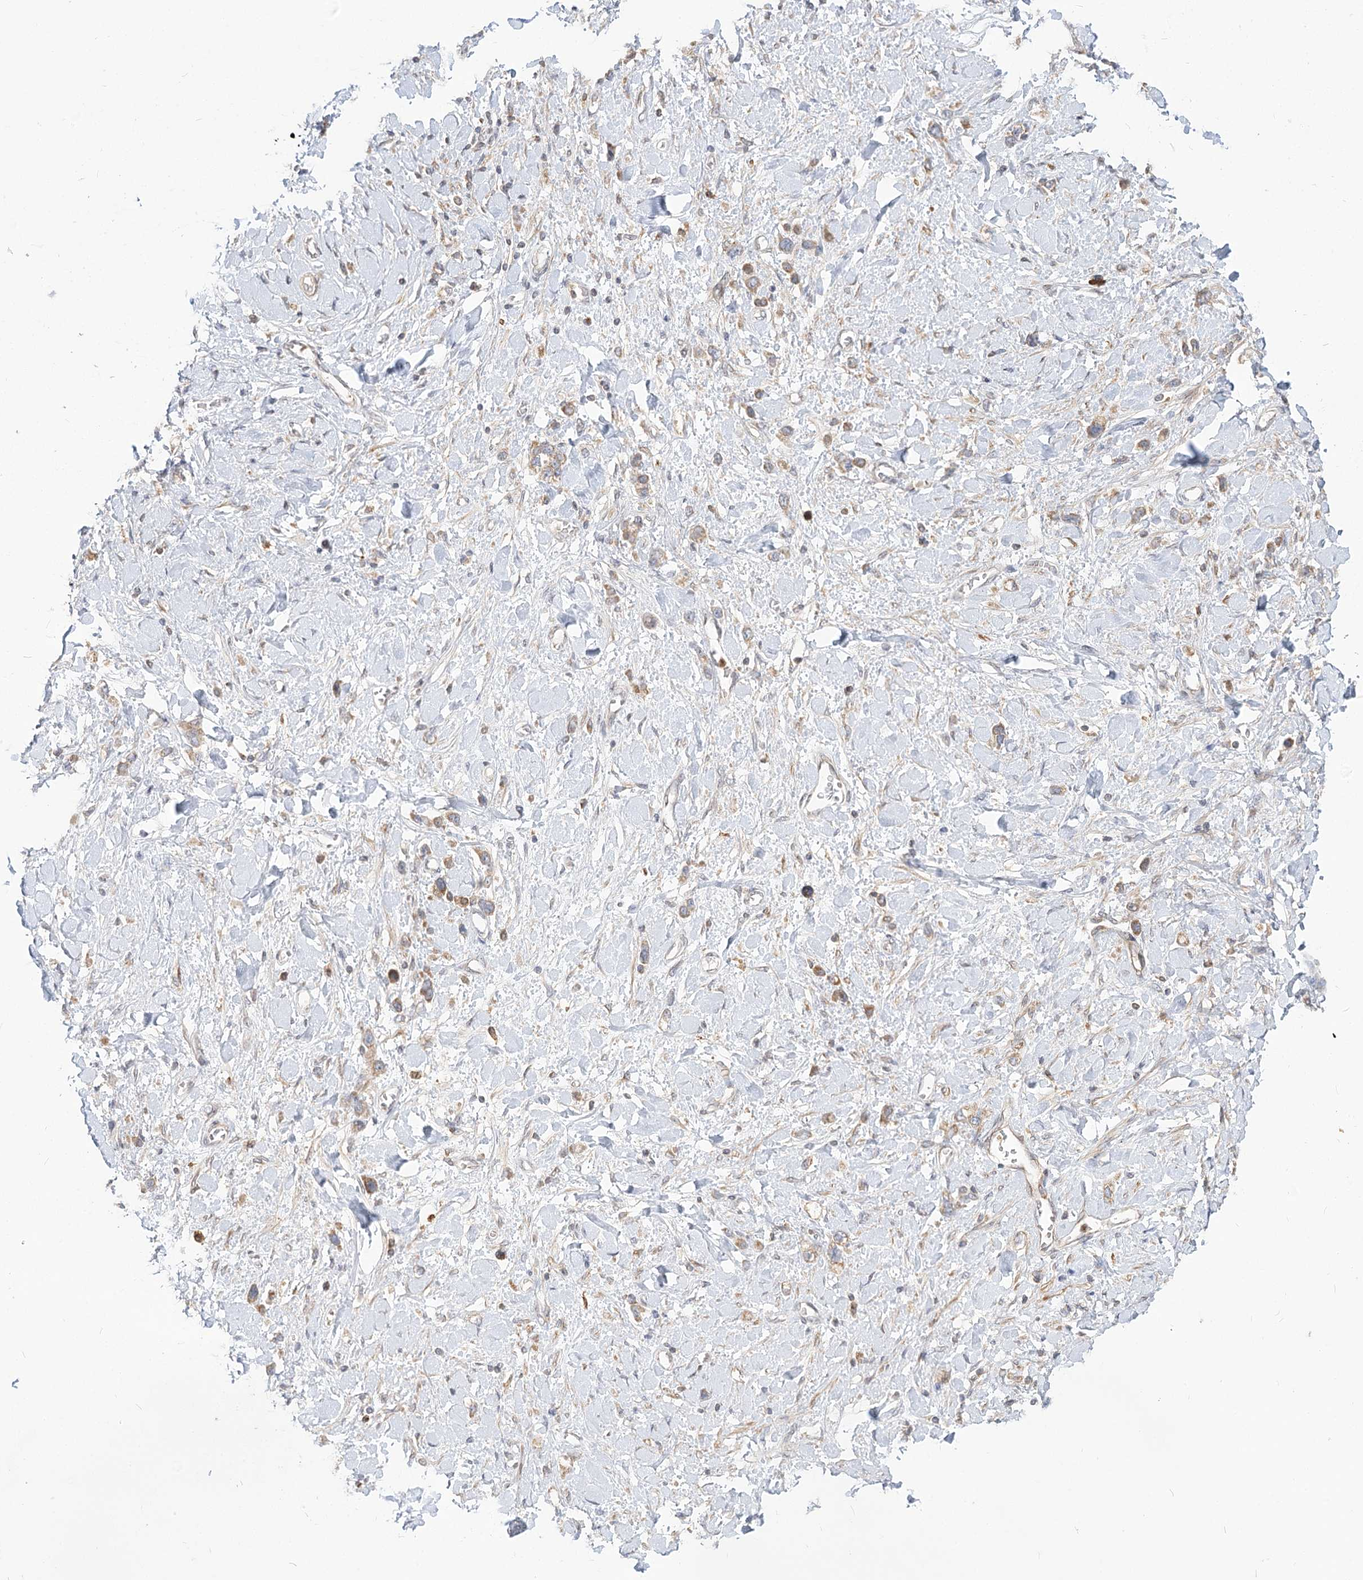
{"staining": {"intensity": "weak", "quantity": ">75%", "location": "cytoplasmic/membranous"}, "tissue": "stomach cancer", "cell_type": "Tumor cells", "image_type": "cancer", "snomed": [{"axis": "morphology", "description": "Normal tissue, NOS"}, {"axis": "morphology", "description": "Adenocarcinoma, NOS"}, {"axis": "topography", "description": "Stomach, upper"}, {"axis": "topography", "description": "Stomach"}], "caption": "Adenocarcinoma (stomach) stained for a protein reveals weak cytoplasmic/membranous positivity in tumor cells. (Stains: DAB in brown, nuclei in blue, Microscopy: brightfield microscopy at high magnification).", "gene": "MTMR3", "patient": {"sex": "female", "age": 65}}